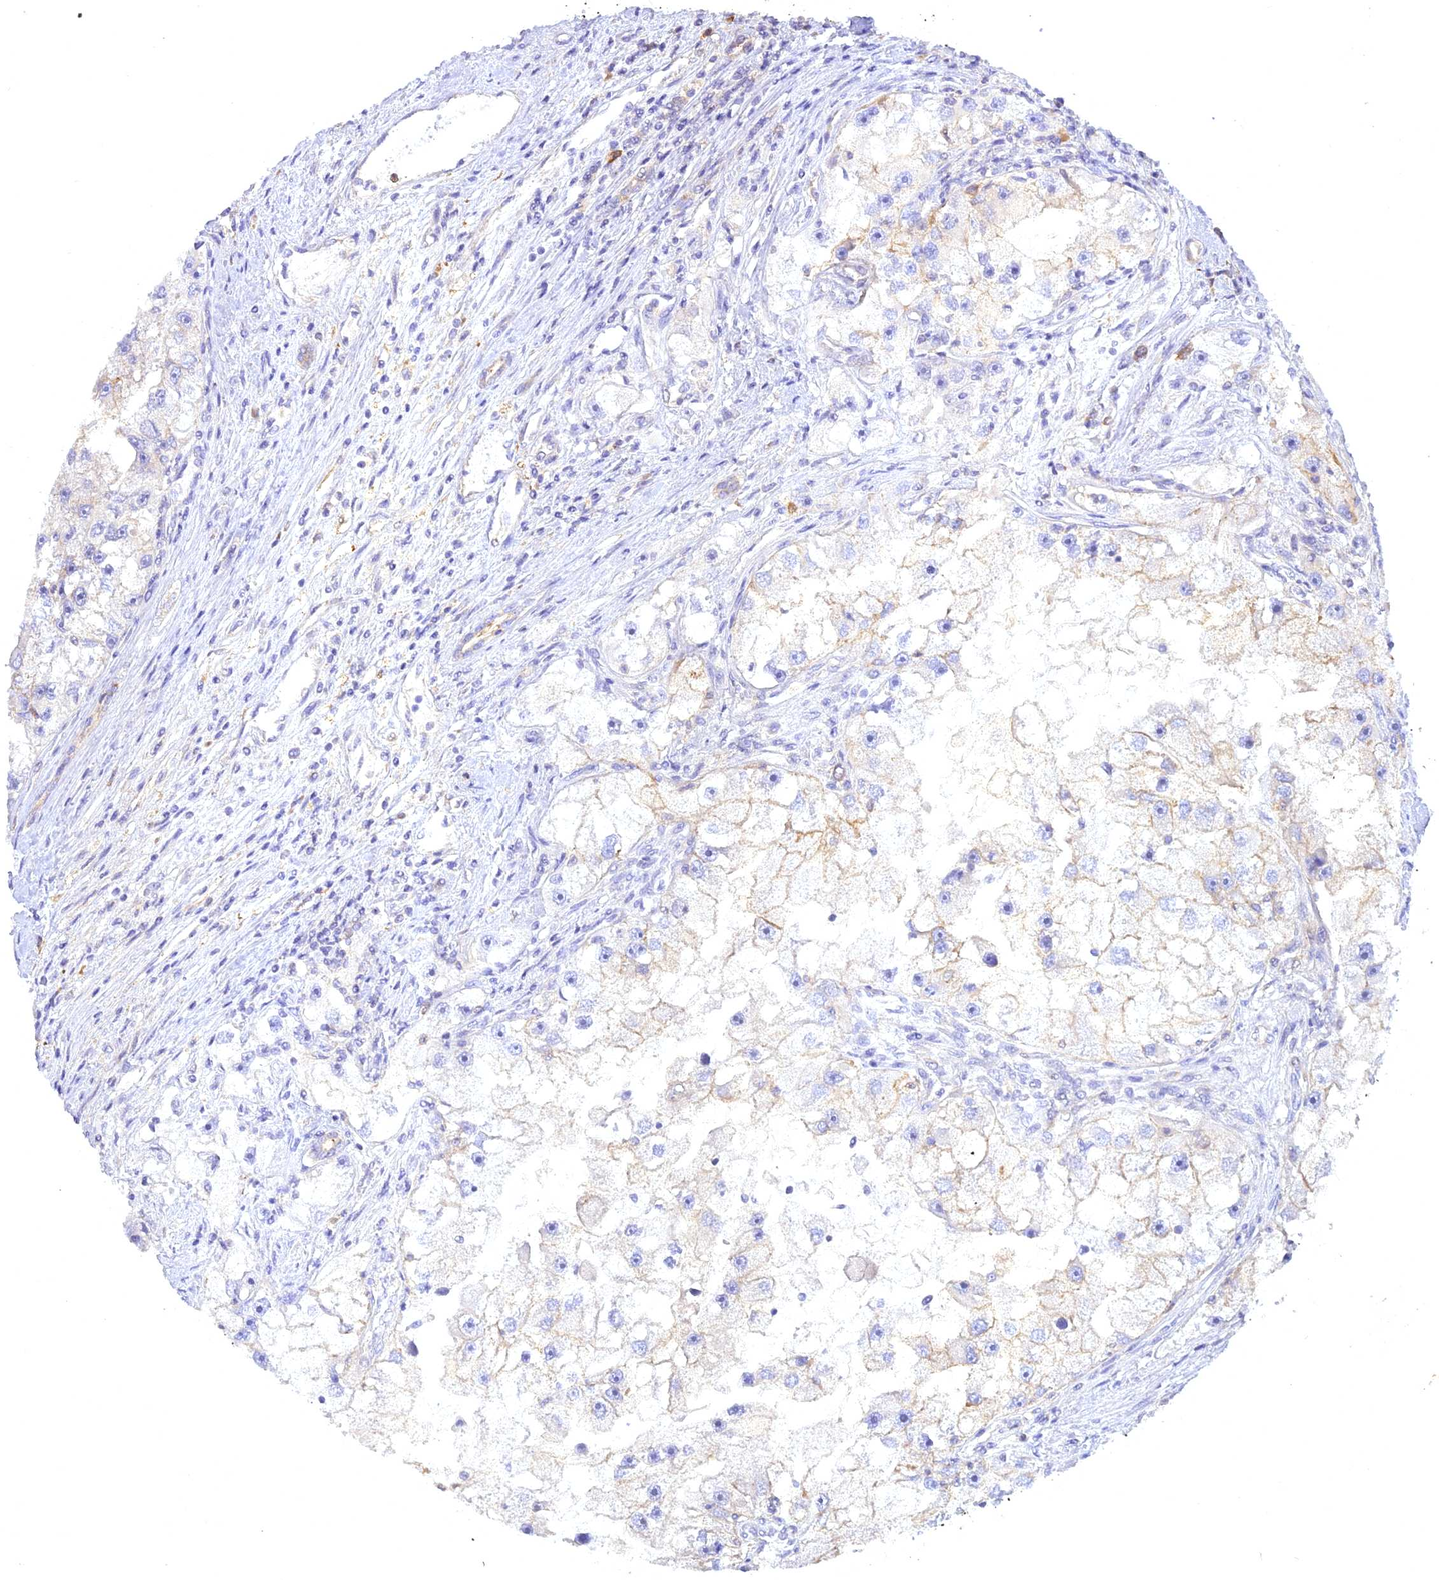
{"staining": {"intensity": "weak", "quantity": "<25%", "location": "cytoplasmic/membranous"}, "tissue": "renal cancer", "cell_type": "Tumor cells", "image_type": "cancer", "snomed": [{"axis": "morphology", "description": "Adenocarcinoma, NOS"}, {"axis": "topography", "description": "Kidney"}], "caption": "An immunohistochemistry photomicrograph of renal cancer (adenocarcinoma) is shown. There is no staining in tumor cells of renal cancer (adenocarcinoma).", "gene": "CENPV", "patient": {"sex": "male", "age": 63}}